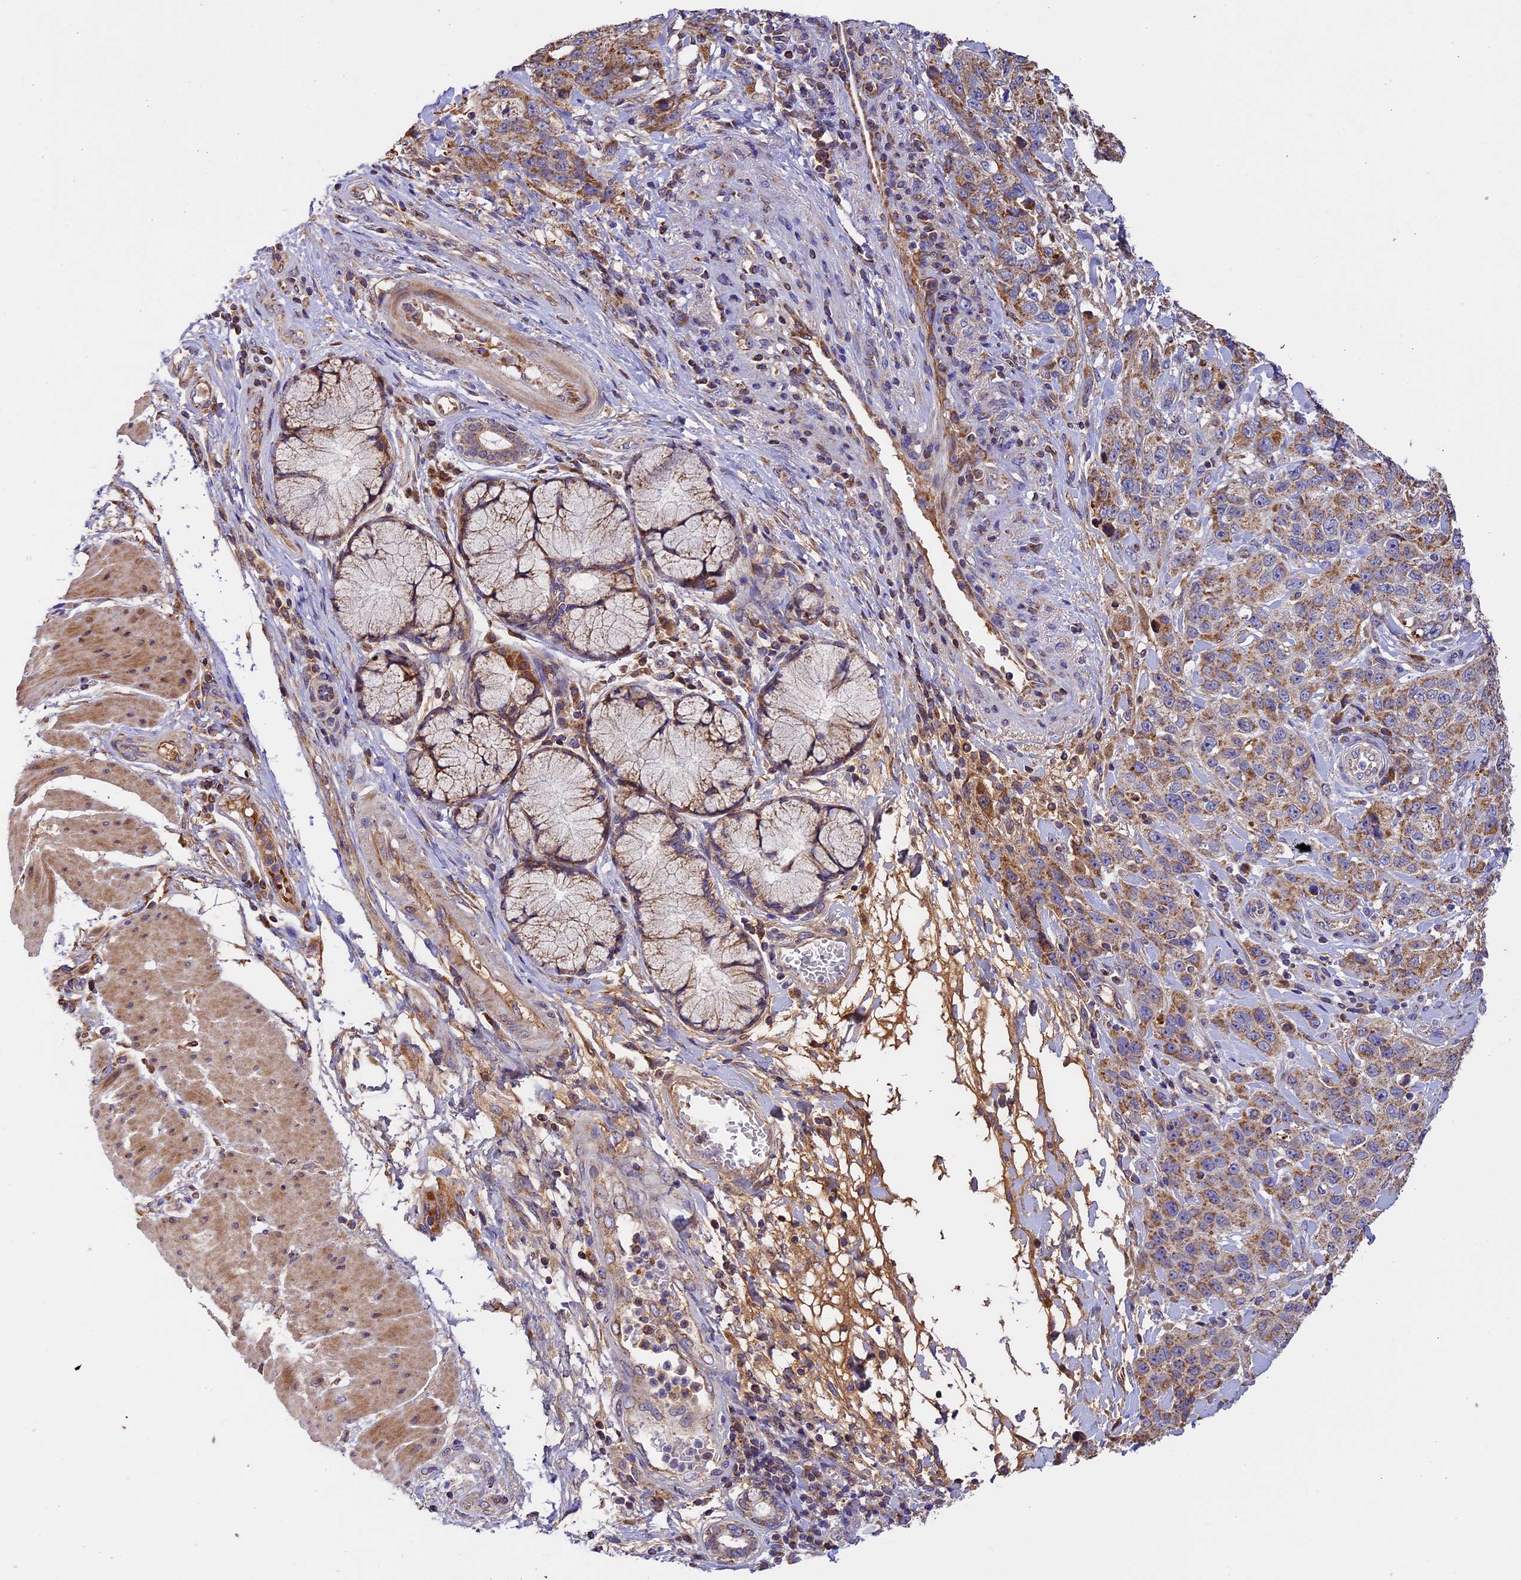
{"staining": {"intensity": "moderate", "quantity": ">75%", "location": "cytoplasmic/membranous"}, "tissue": "stomach cancer", "cell_type": "Tumor cells", "image_type": "cancer", "snomed": [{"axis": "morphology", "description": "Adenocarcinoma, NOS"}, {"axis": "topography", "description": "Stomach"}], "caption": "A medium amount of moderate cytoplasmic/membranous expression is seen in about >75% of tumor cells in adenocarcinoma (stomach) tissue.", "gene": "OCEL1", "patient": {"sex": "male", "age": 48}}